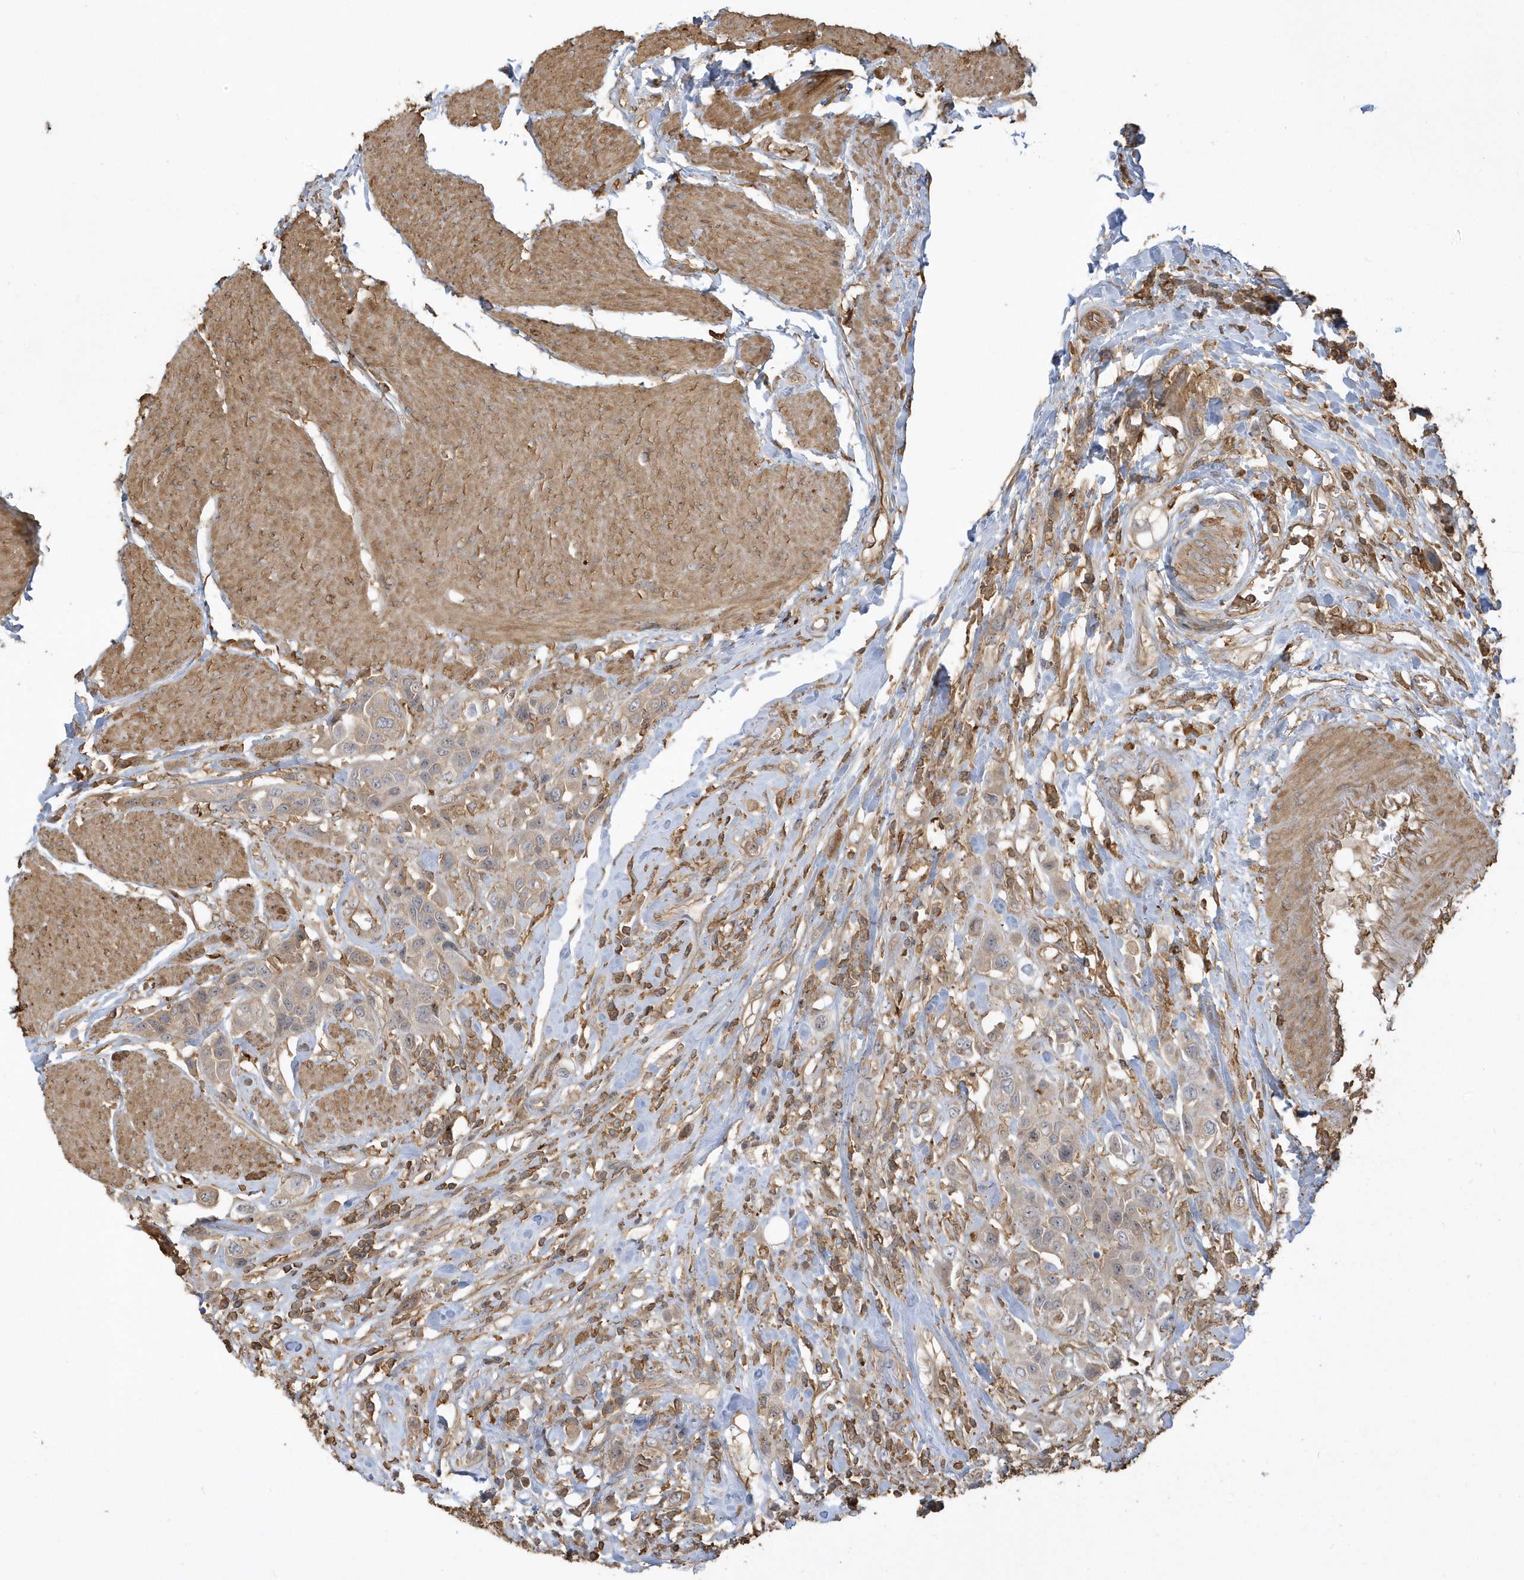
{"staining": {"intensity": "weak", "quantity": "25%-75%", "location": "cytoplasmic/membranous"}, "tissue": "urothelial cancer", "cell_type": "Tumor cells", "image_type": "cancer", "snomed": [{"axis": "morphology", "description": "Urothelial carcinoma, High grade"}, {"axis": "topography", "description": "Urinary bladder"}], "caption": "High-magnification brightfield microscopy of urothelial carcinoma (high-grade) stained with DAB (3,3'-diaminobenzidine) (brown) and counterstained with hematoxylin (blue). tumor cells exhibit weak cytoplasmic/membranous expression is identified in approximately25%-75% of cells. (Brightfield microscopy of DAB IHC at high magnification).", "gene": "ZBTB8A", "patient": {"sex": "male", "age": 50}}